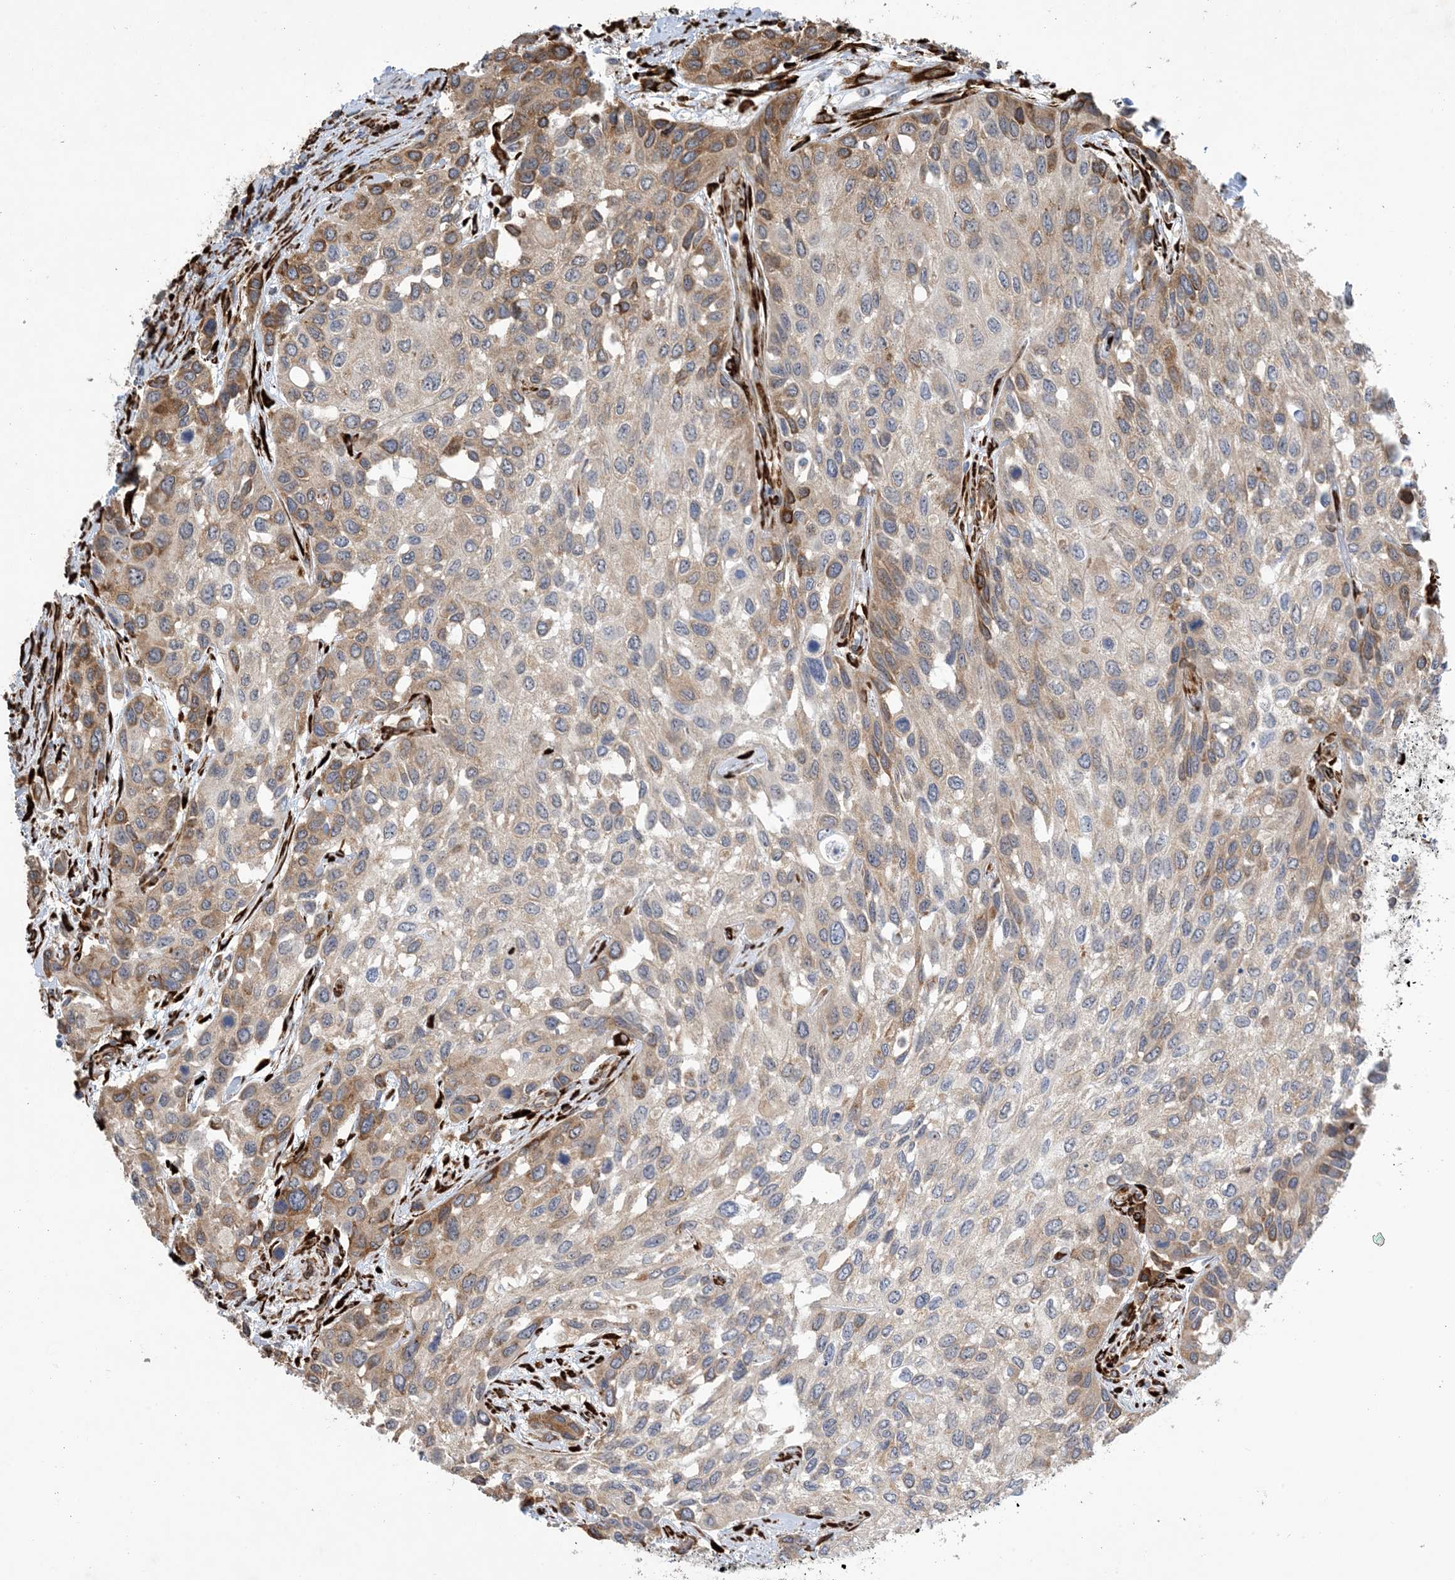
{"staining": {"intensity": "moderate", "quantity": "<25%", "location": "cytoplasmic/membranous"}, "tissue": "urothelial cancer", "cell_type": "Tumor cells", "image_type": "cancer", "snomed": [{"axis": "morphology", "description": "Normal tissue, NOS"}, {"axis": "morphology", "description": "Urothelial carcinoma, High grade"}, {"axis": "topography", "description": "Vascular tissue"}, {"axis": "topography", "description": "Urinary bladder"}], "caption": "Brown immunohistochemical staining in human high-grade urothelial carcinoma shows moderate cytoplasmic/membranous staining in approximately <25% of tumor cells.", "gene": "ZBTB45", "patient": {"sex": "female", "age": 56}}